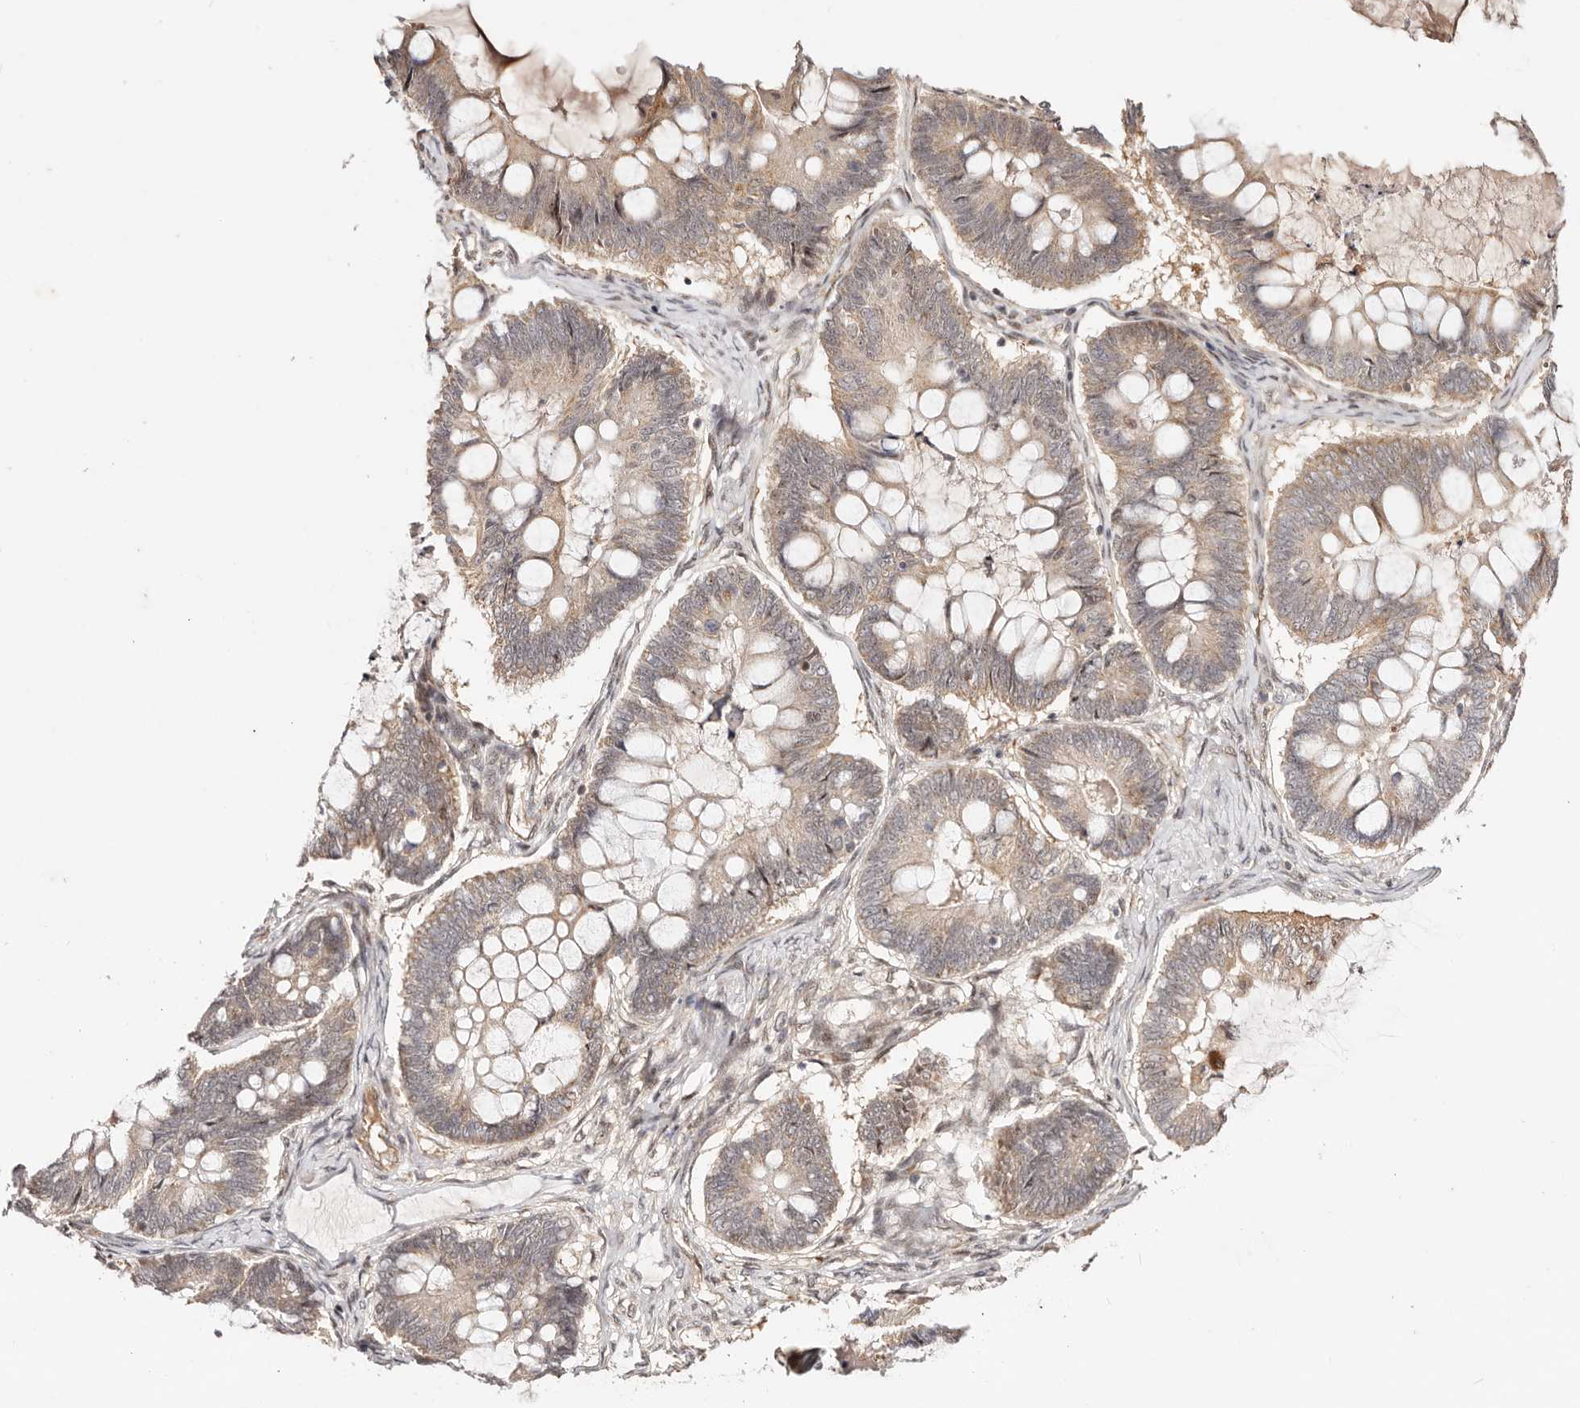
{"staining": {"intensity": "weak", "quantity": ">75%", "location": "cytoplasmic/membranous"}, "tissue": "ovarian cancer", "cell_type": "Tumor cells", "image_type": "cancer", "snomed": [{"axis": "morphology", "description": "Cystadenocarcinoma, mucinous, NOS"}, {"axis": "topography", "description": "Ovary"}], "caption": "Weak cytoplasmic/membranous protein positivity is seen in approximately >75% of tumor cells in mucinous cystadenocarcinoma (ovarian).", "gene": "WRN", "patient": {"sex": "female", "age": 61}}